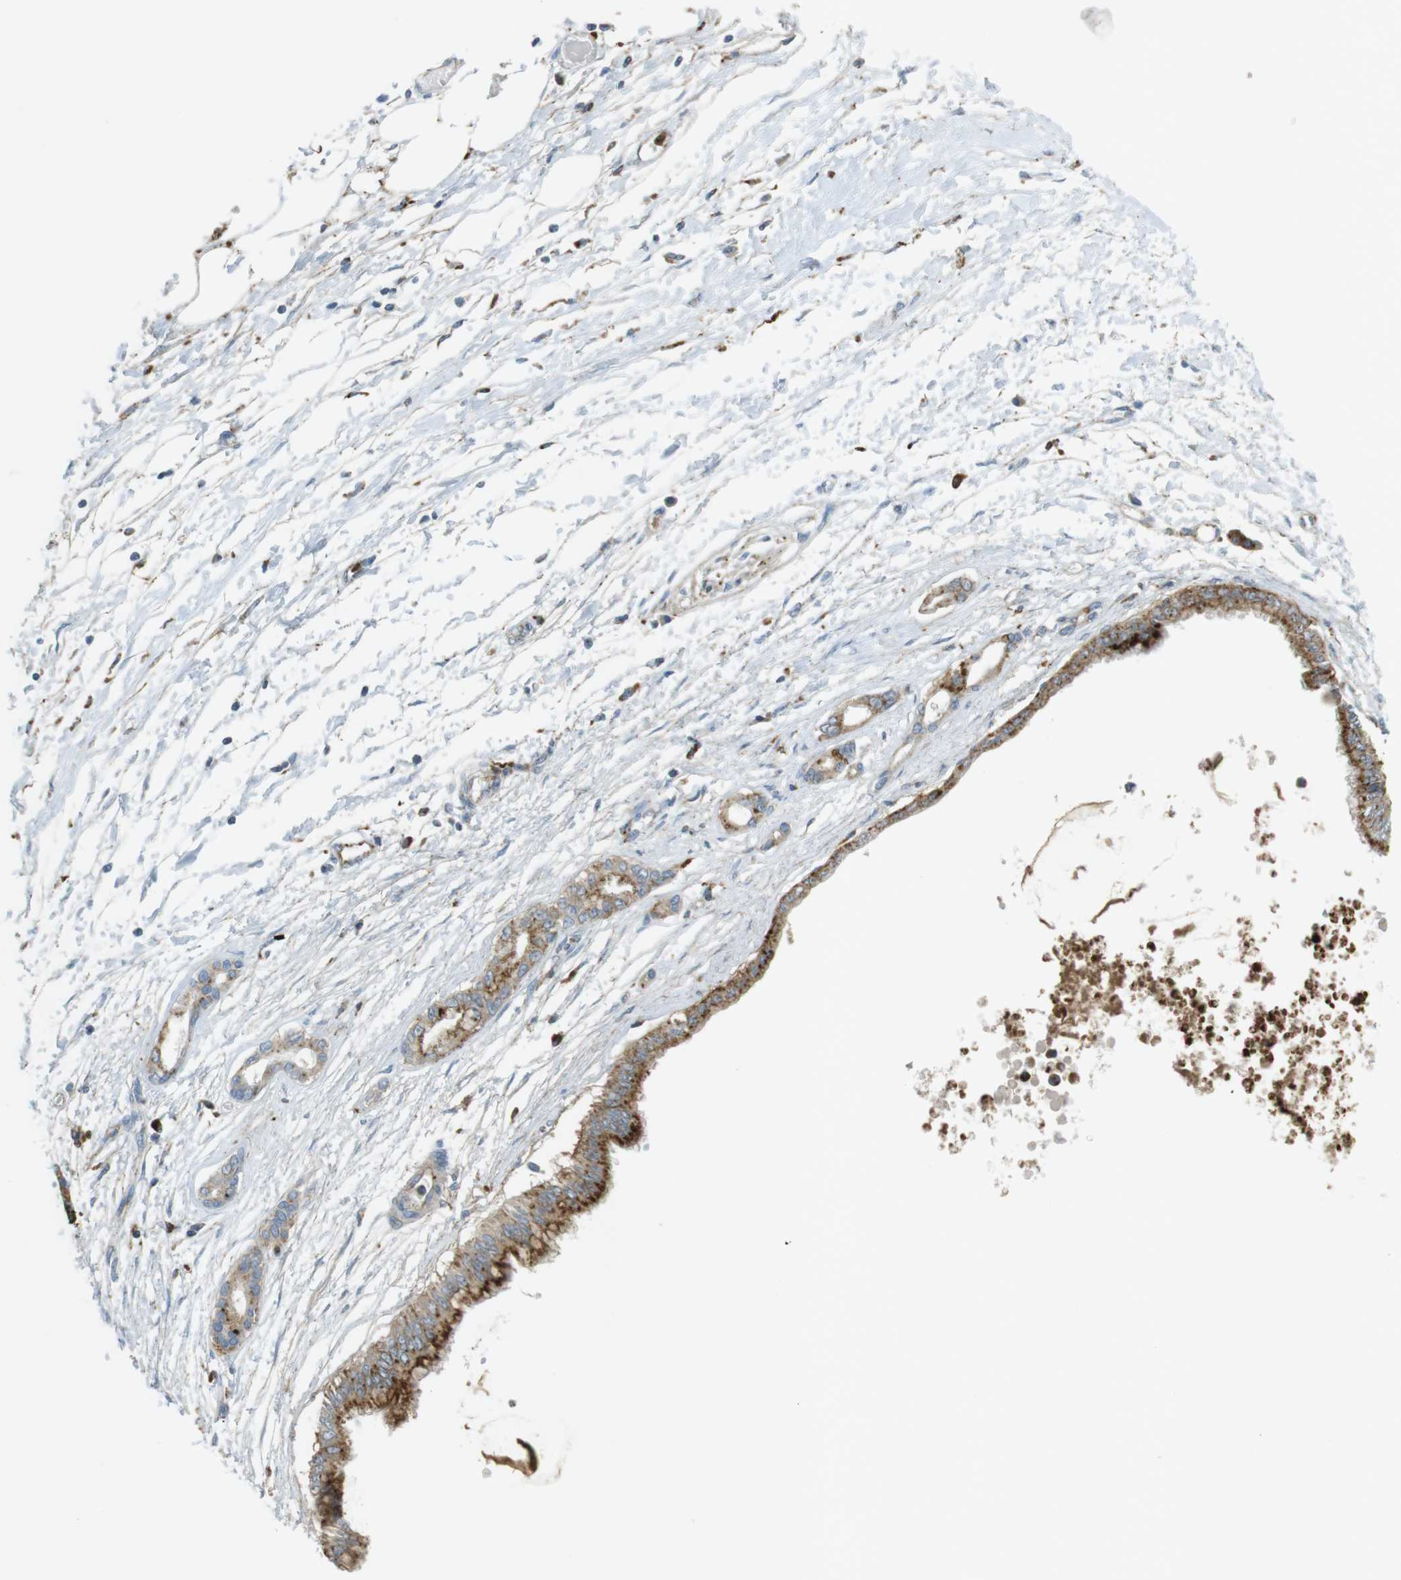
{"staining": {"intensity": "moderate", "quantity": ">75%", "location": "cytoplasmic/membranous"}, "tissue": "pancreatic cancer", "cell_type": "Tumor cells", "image_type": "cancer", "snomed": [{"axis": "morphology", "description": "Adenocarcinoma, NOS"}, {"axis": "topography", "description": "Pancreas"}], "caption": "High-magnification brightfield microscopy of pancreatic cancer stained with DAB (3,3'-diaminobenzidine) (brown) and counterstained with hematoxylin (blue). tumor cells exhibit moderate cytoplasmic/membranous staining is present in approximately>75% of cells. (Stains: DAB in brown, nuclei in blue, Microscopy: brightfield microscopy at high magnification).", "gene": "LAMP1", "patient": {"sex": "male", "age": 56}}